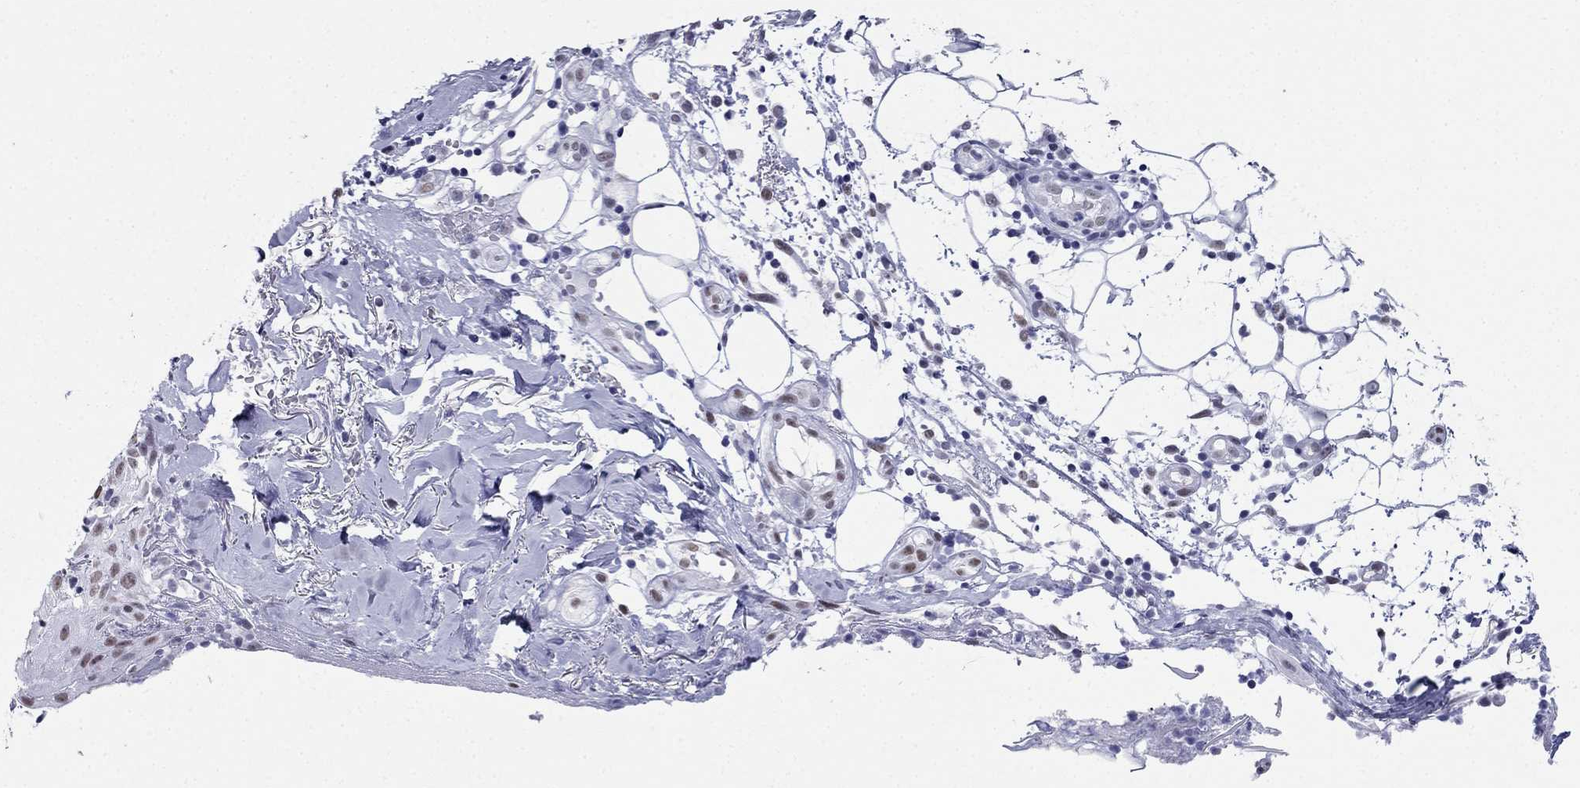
{"staining": {"intensity": "weak", "quantity": ">75%", "location": "nuclear"}, "tissue": "skin cancer", "cell_type": "Tumor cells", "image_type": "cancer", "snomed": [{"axis": "morphology", "description": "Squamous cell carcinoma, NOS"}, {"axis": "topography", "description": "Skin"}], "caption": "IHC micrograph of neoplastic tissue: human skin cancer stained using IHC exhibits low levels of weak protein expression localized specifically in the nuclear of tumor cells, appearing as a nuclear brown color.", "gene": "PPM1G", "patient": {"sex": "male", "age": 71}}